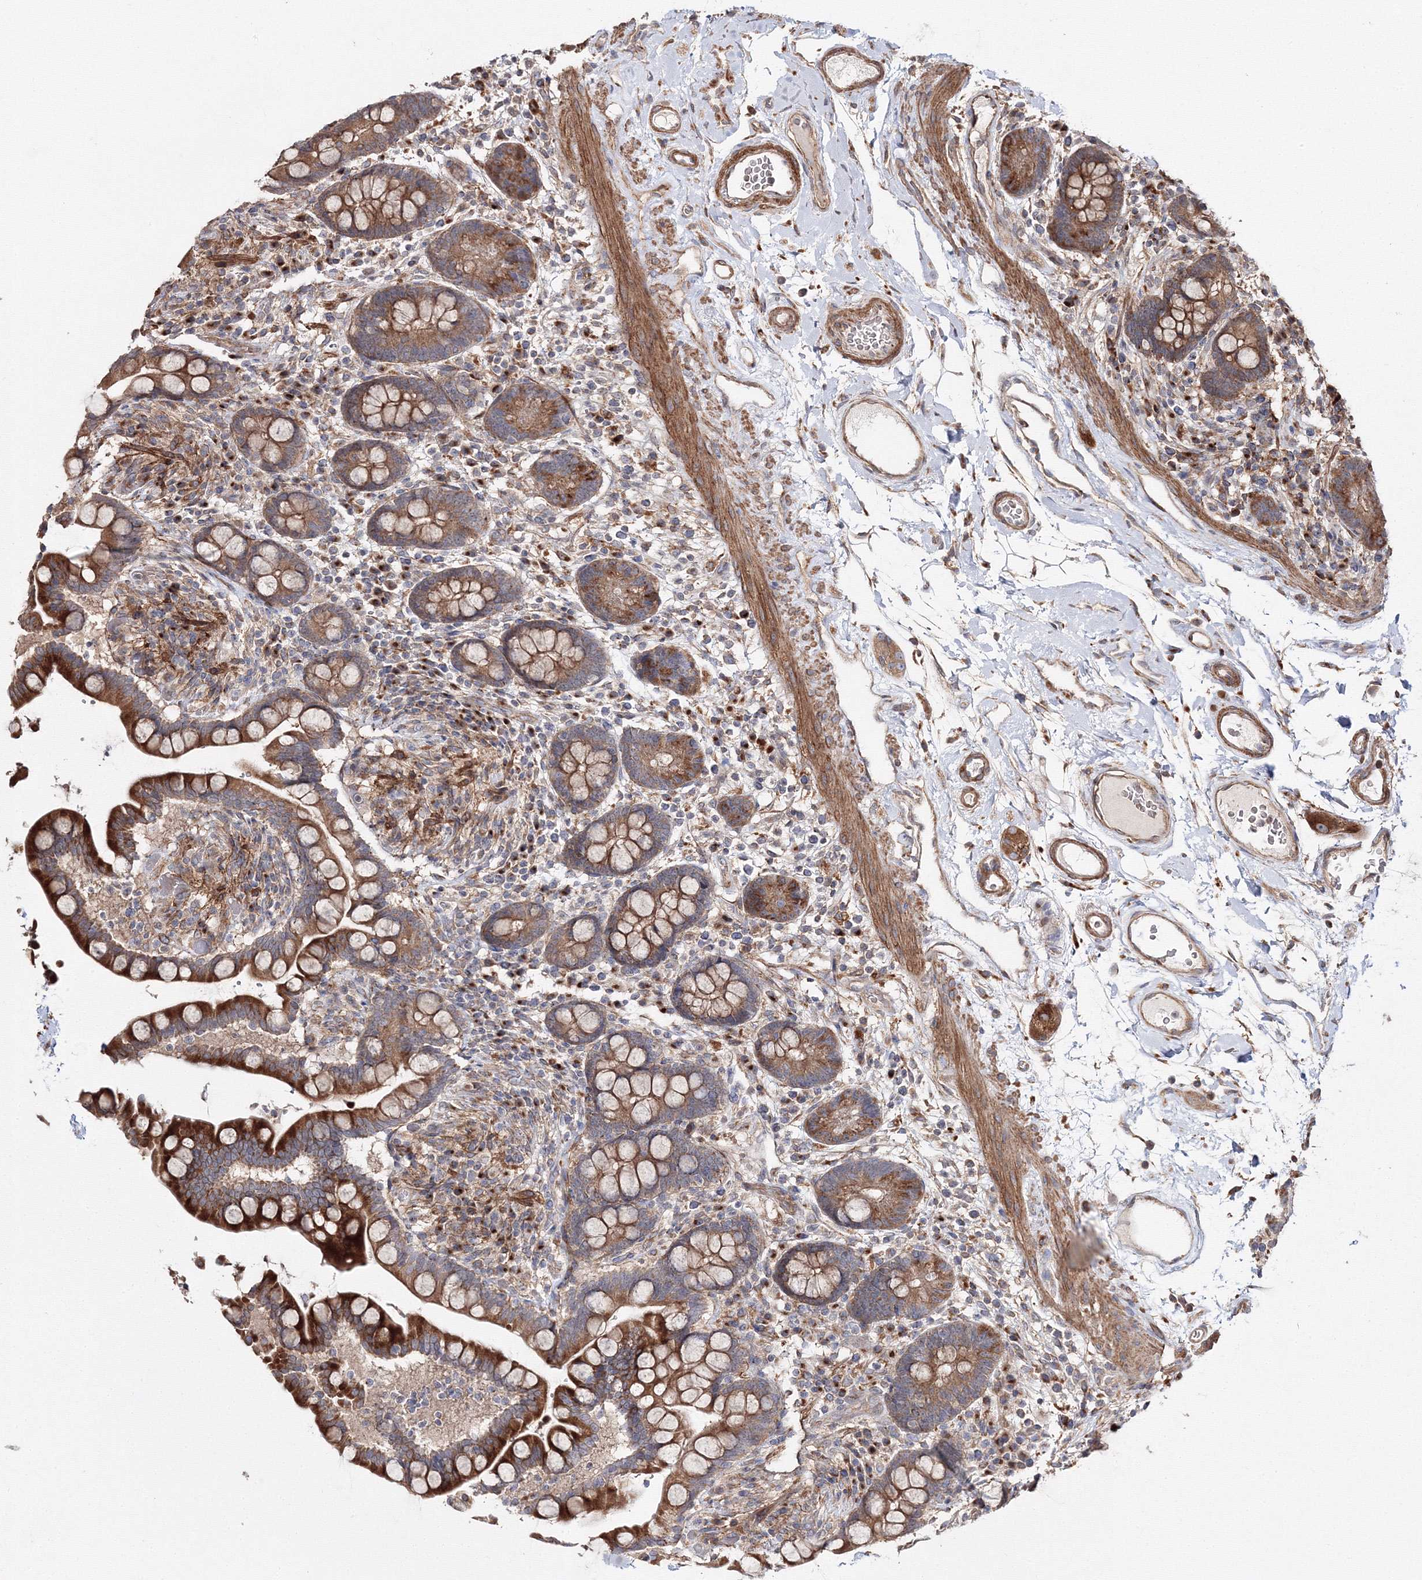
{"staining": {"intensity": "moderate", "quantity": ">75%", "location": "cytoplasmic/membranous"}, "tissue": "colon", "cell_type": "Endothelial cells", "image_type": "normal", "snomed": [{"axis": "morphology", "description": "Normal tissue, NOS"}, {"axis": "topography", "description": "Colon"}], "caption": "Protein staining of unremarkable colon displays moderate cytoplasmic/membranous positivity in about >75% of endothelial cells. Immunohistochemistry stains the protein of interest in brown and the nuclei are stained blue.", "gene": "DDO", "patient": {"sex": "male", "age": 73}}